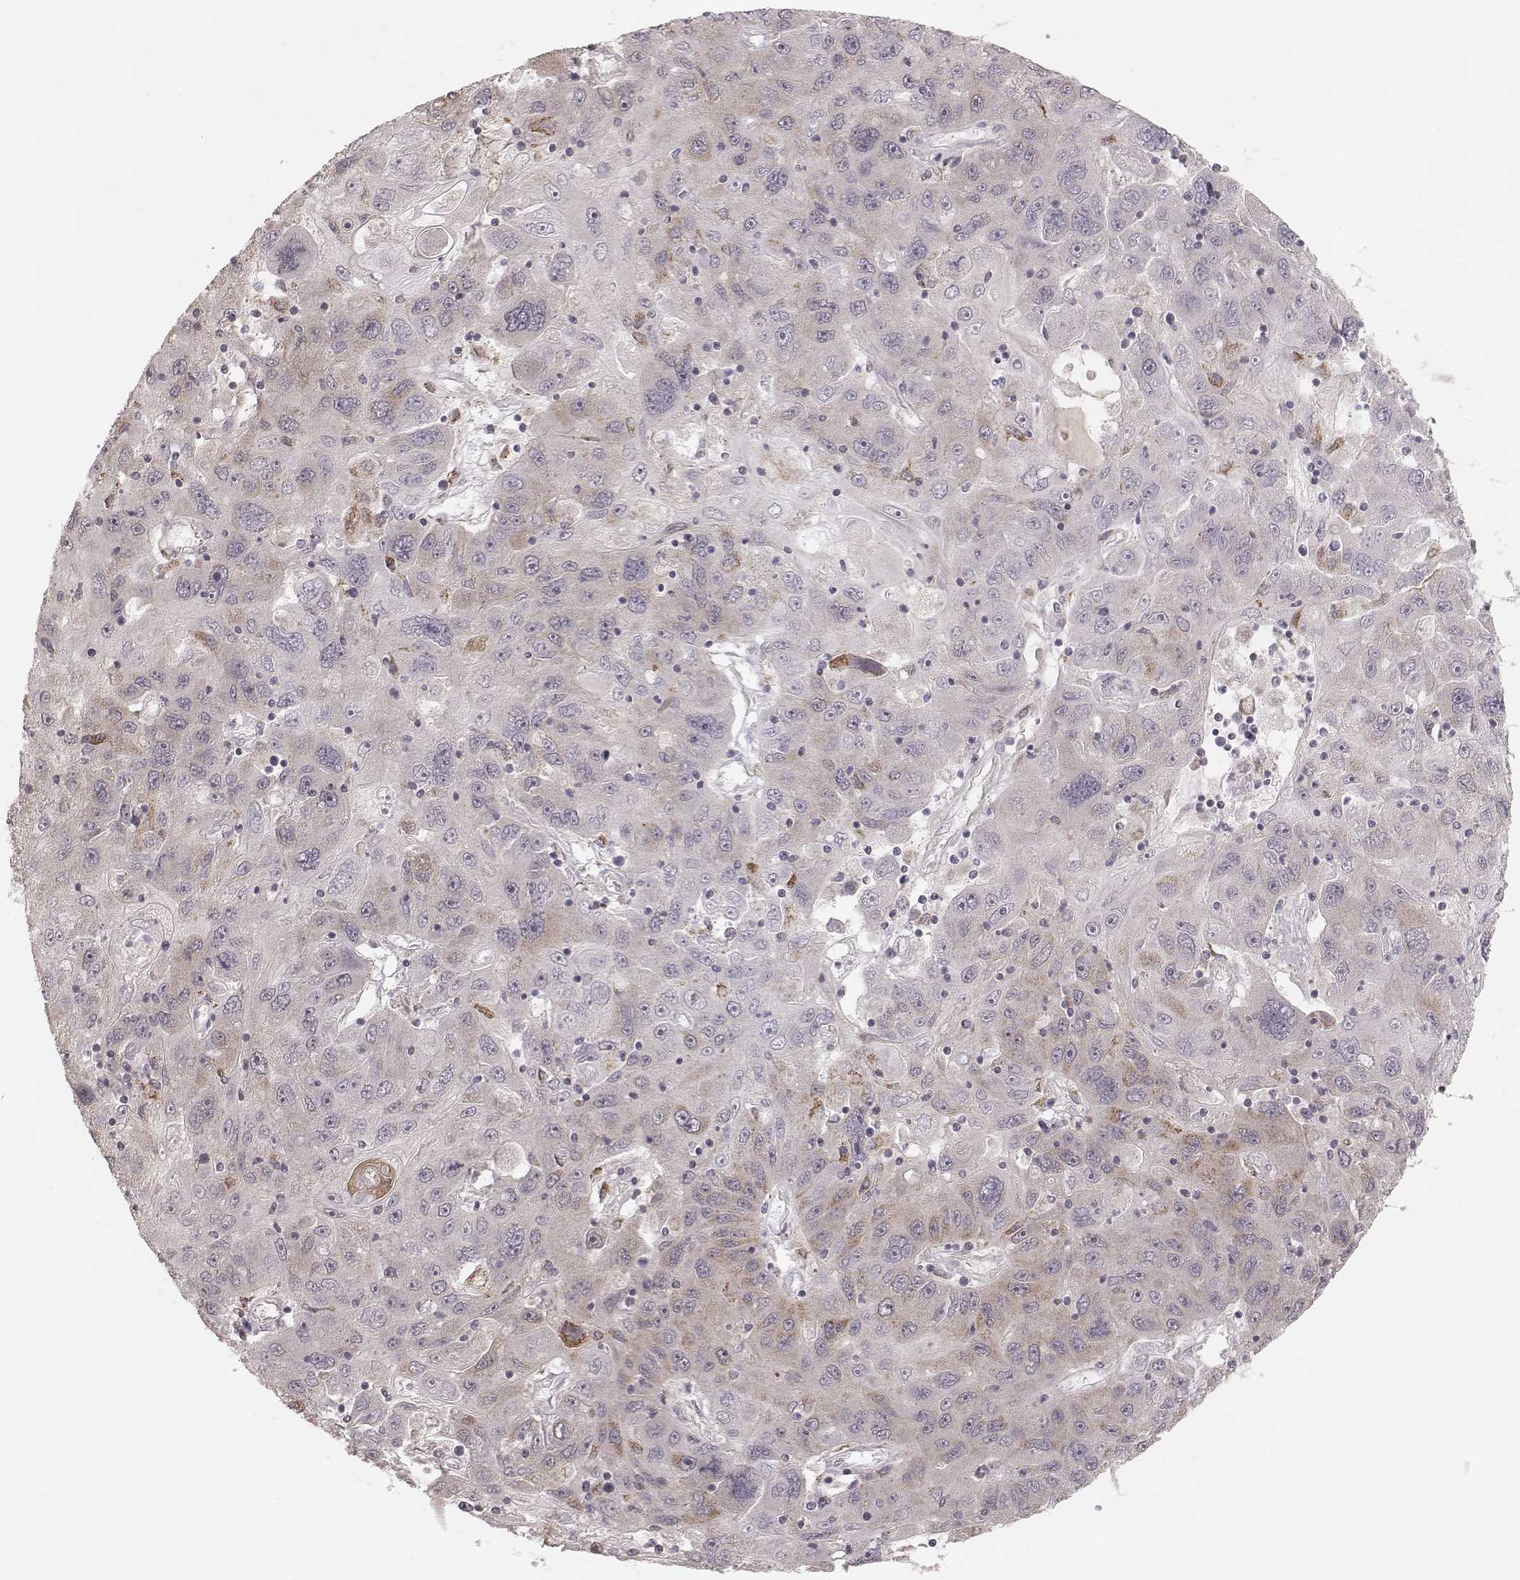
{"staining": {"intensity": "weak", "quantity": "<25%", "location": "cytoplasmic/membranous"}, "tissue": "stomach cancer", "cell_type": "Tumor cells", "image_type": "cancer", "snomed": [{"axis": "morphology", "description": "Adenocarcinoma, NOS"}, {"axis": "topography", "description": "Stomach"}], "caption": "Stomach cancer (adenocarcinoma) stained for a protein using immunohistochemistry exhibits no staining tumor cells.", "gene": "NDUFA7", "patient": {"sex": "male", "age": 56}}